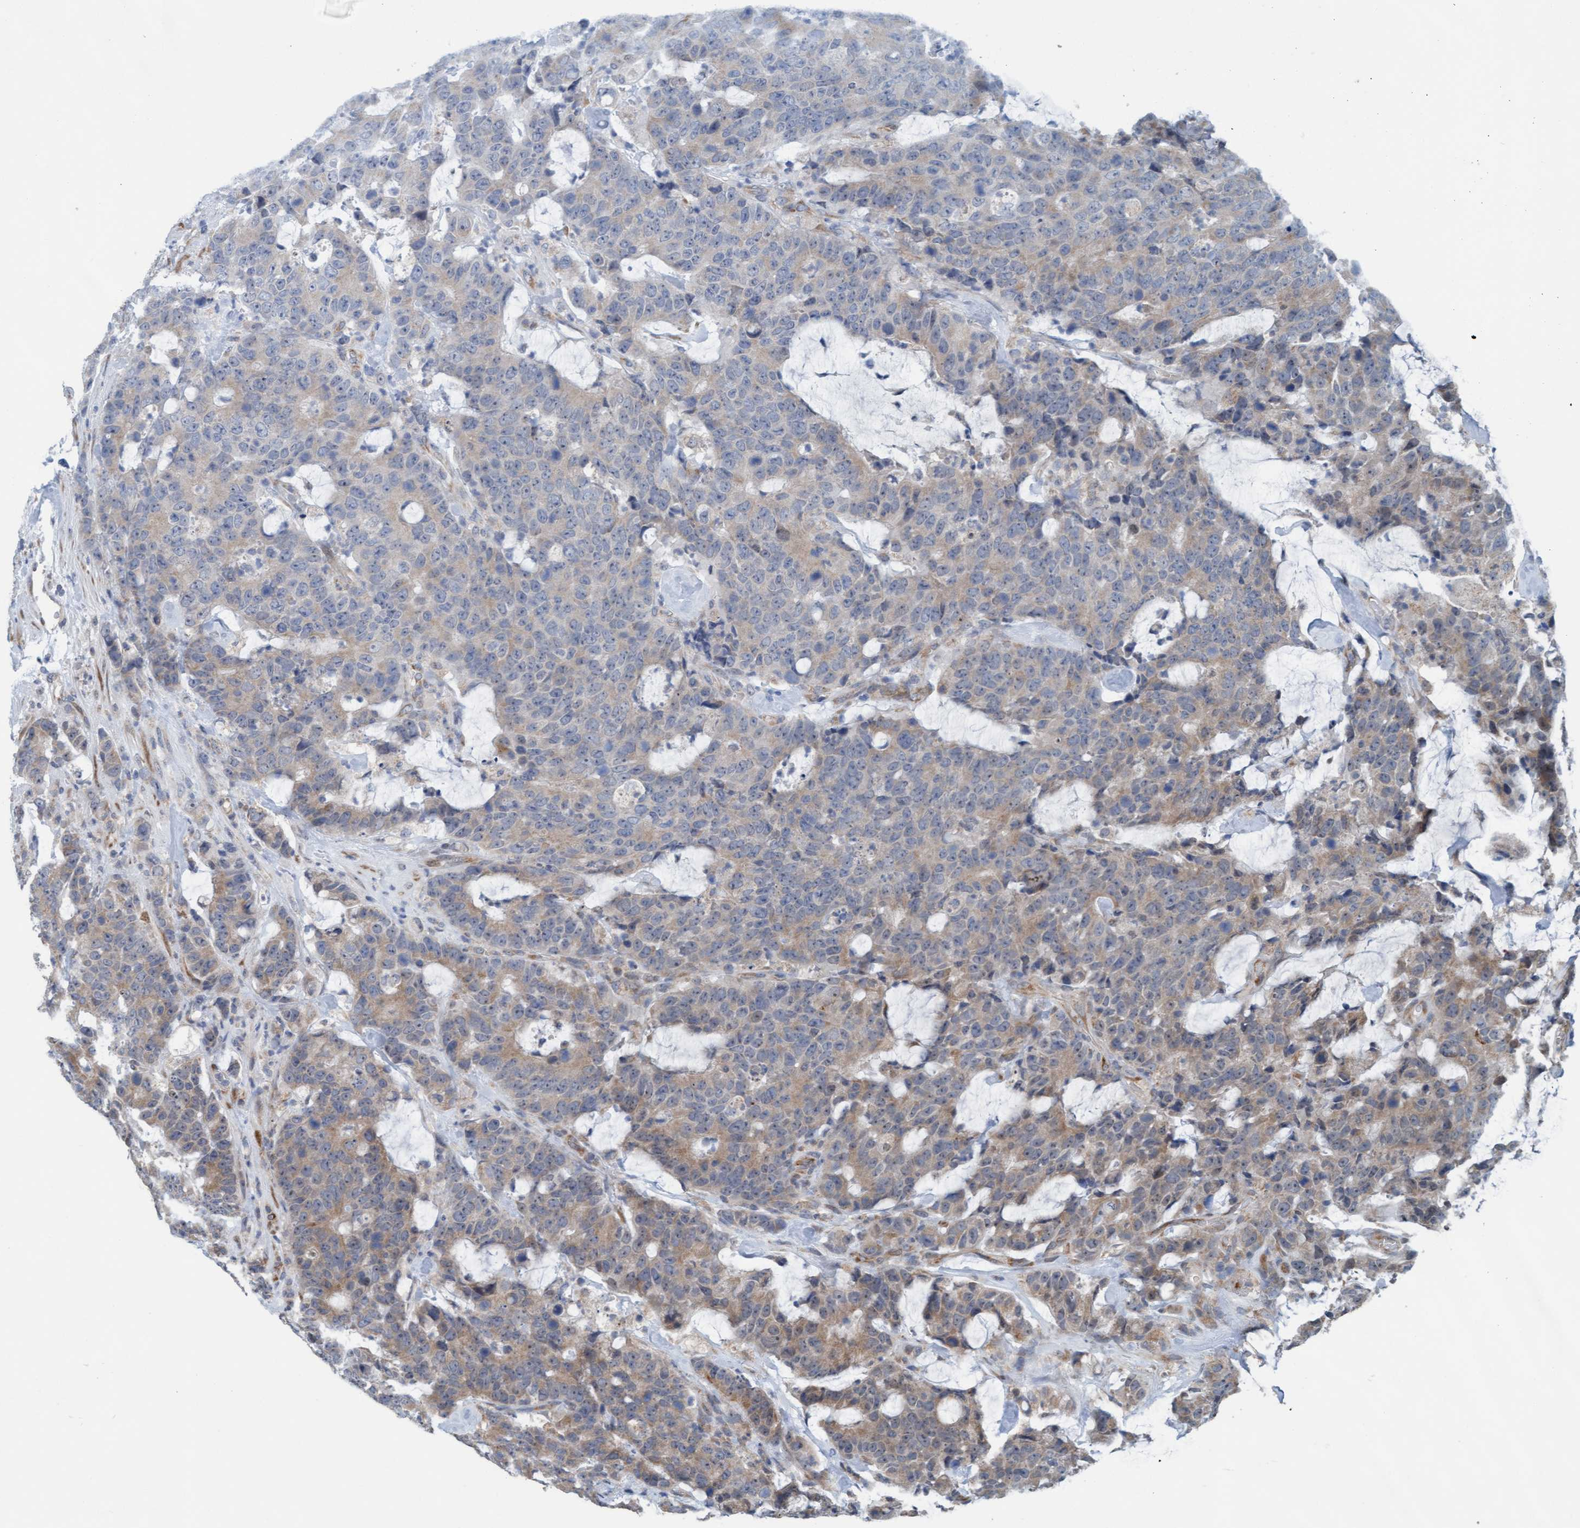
{"staining": {"intensity": "weak", "quantity": ">75%", "location": "cytoplasmic/membranous"}, "tissue": "colorectal cancer", "cell_type": "Tumor cells", "image_type": "cancer", "snomed": [{"axis": "morphology", "description": "Adenocarcinoma, NOS"}, {"axis": "topography", "description": "Colon"}], "caption": "Protein analysis of colorectal adenocarcinoma tissue displays weak cytoplasmic/membranous staining in approximately >75% of tumor cells. (Stains: DAB in brown, nuclei in blue, Microscopy: brightfield microscopy at high magnification).", "gene": "ZNF566", "patient": {"sex": "female", "age": 86}}